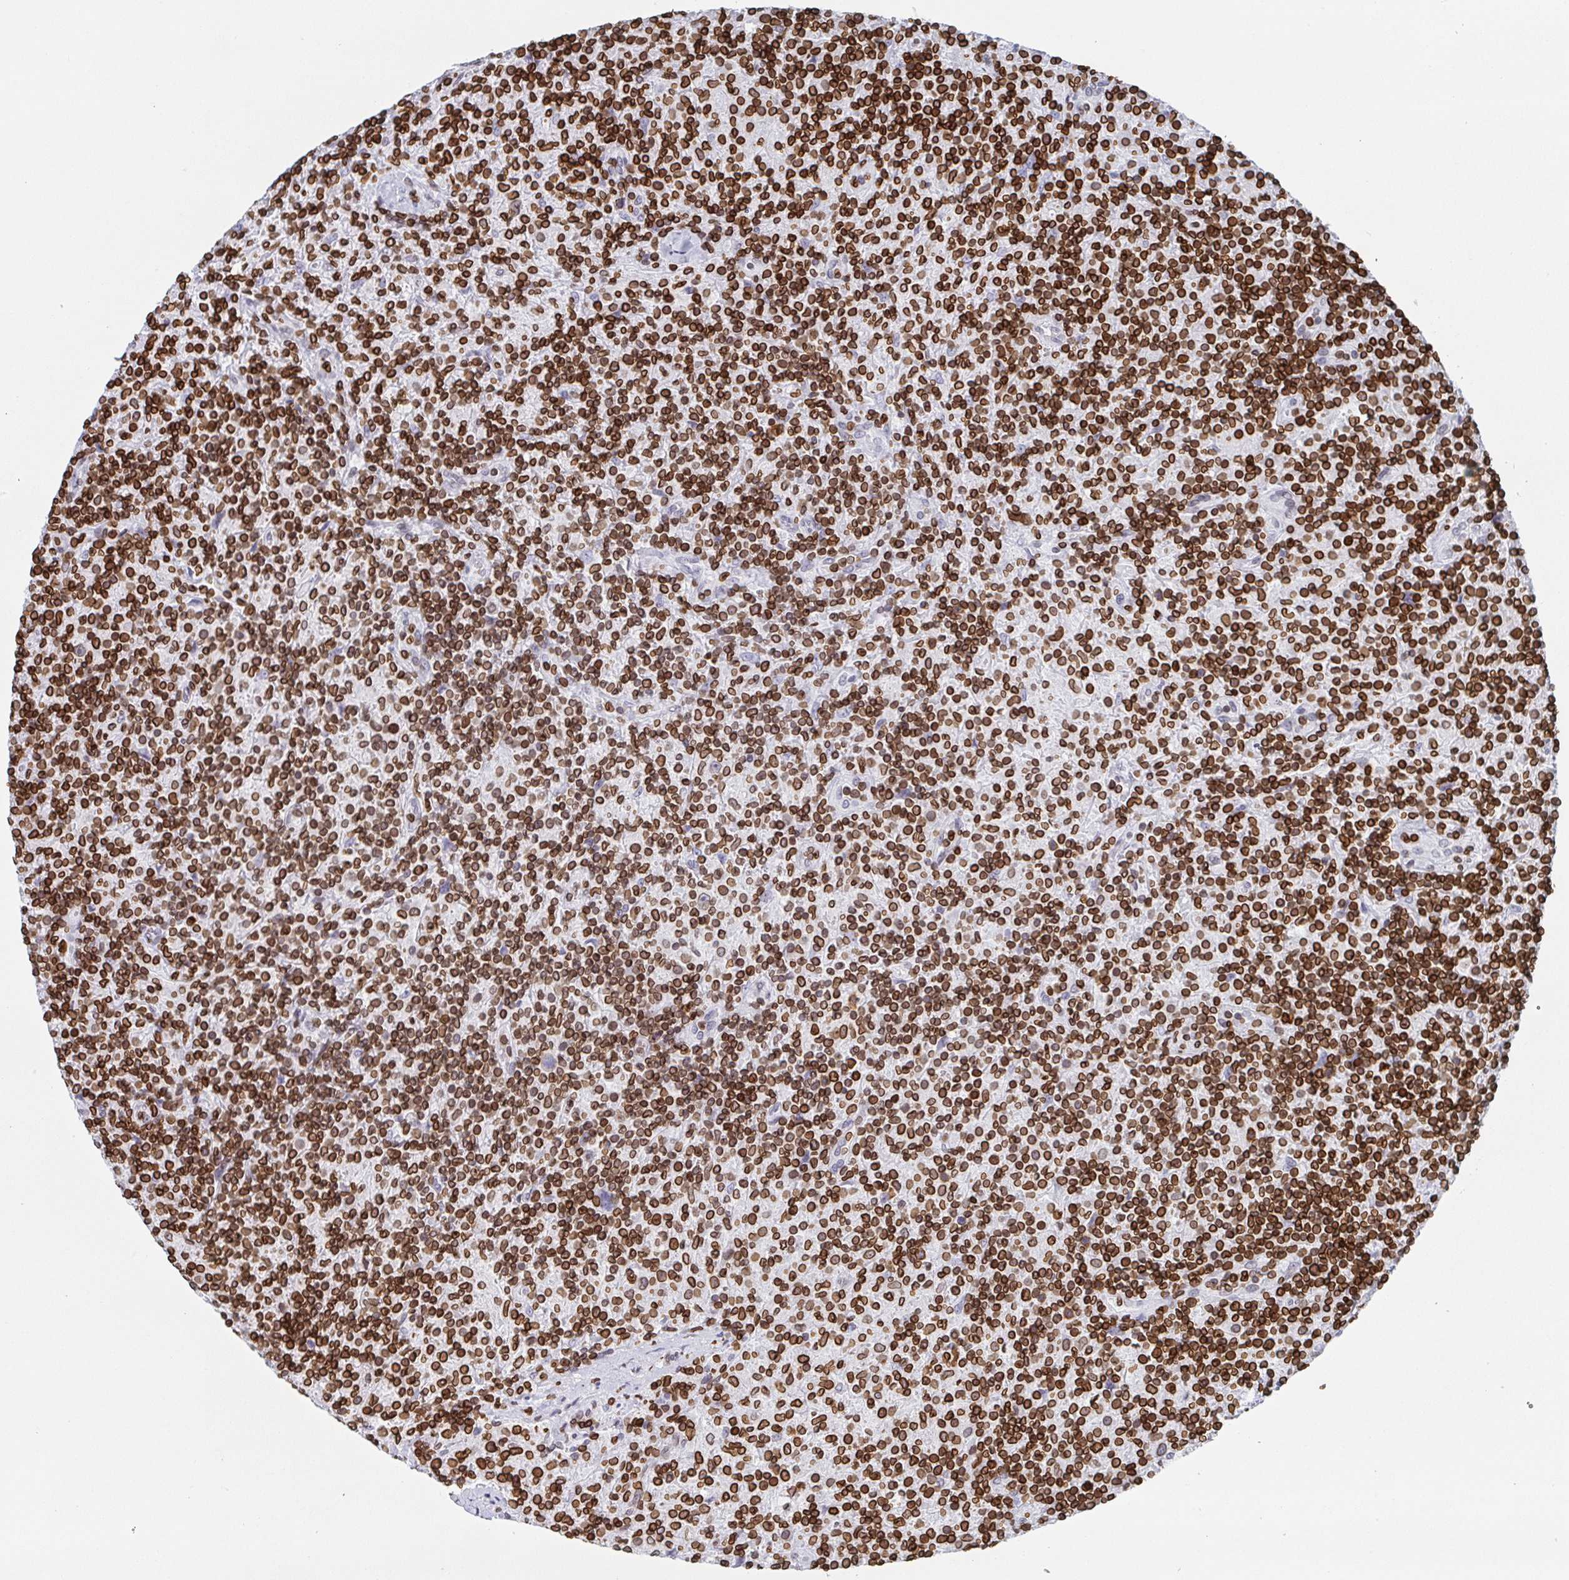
{"staining": {"intensity": "negative", "quantity": "none", "location": "none"}, "tissue": "lymphoma", "cell_type": "Tumor cells", "image_type": "cancer", "snomed": [{"axis": "morphology", "description": "Hodgkin's disease, NOS"}, {"axis": "topography", "description": "Lymph node"}], "caption": "The photomicrograph demonstrates no staining of tumor cells in Hodgkin's disease.", "gene": "BTBD7", "patient": {"sex": "male", "age": 70}}